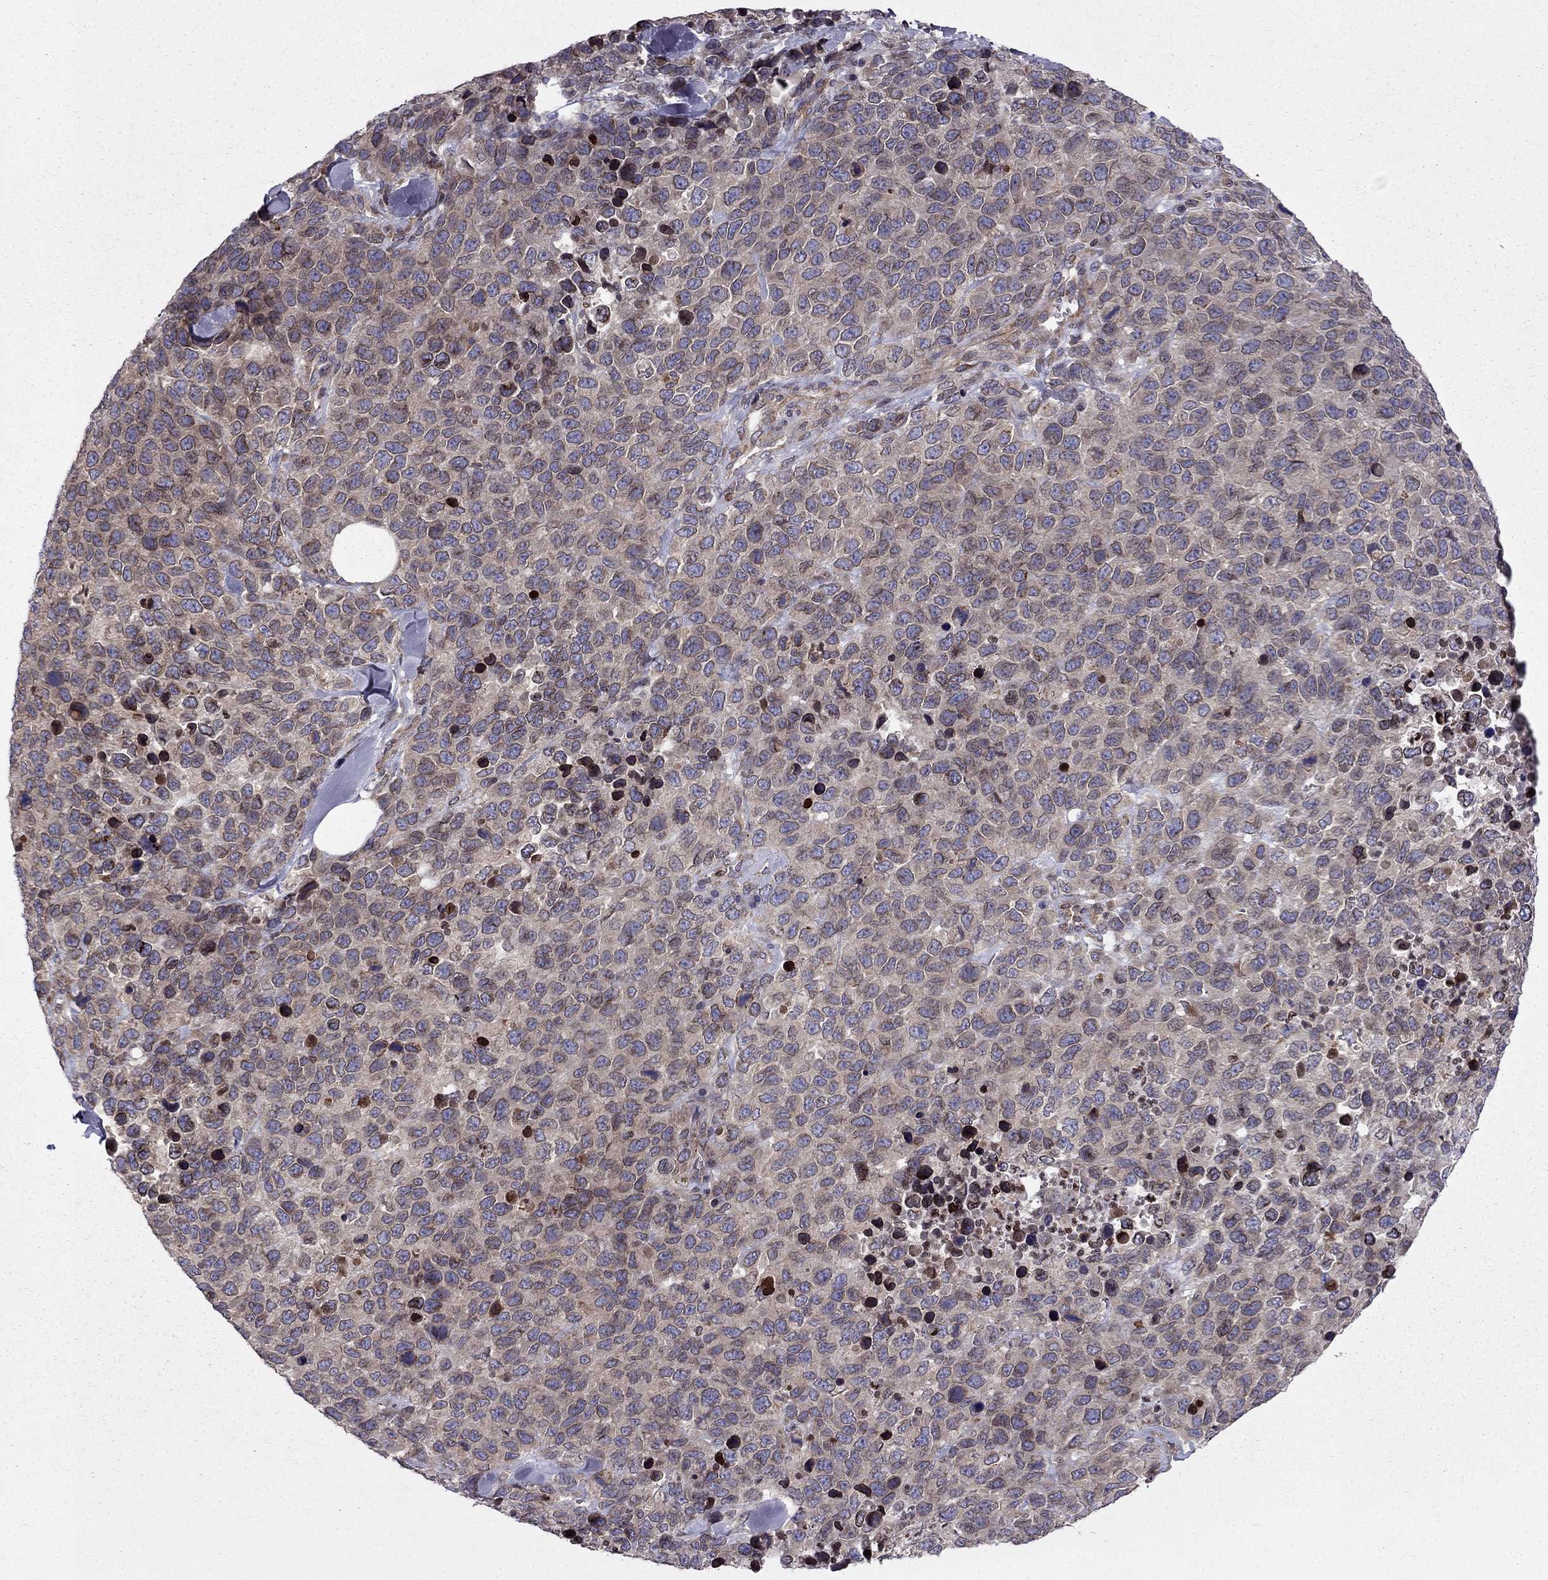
{"staining": {"intensity": "weak", "quantity": "25%-75%", "location": "cytoplasmic/membranous"}, "tissue": "melanoma", "cell_type": "Tumor cells", "image_type": "cancer", "snomed": [{"axis": "morphology", "description": "Malignant melanoma, Metastatic site"}, {"axis": "topography", "description": "Skin"}], "caption": "Protein expression by immunohistochemistry (IHC) exhibits weak cytoplasmic/membranous staining in approximately 25%-75% of tumor cells in melanoma. The protein is shown in brown color, while the nuclei are stained blue.", "gene": "CDC42BPA", "patient": {"sex": "male", "age": 84}}